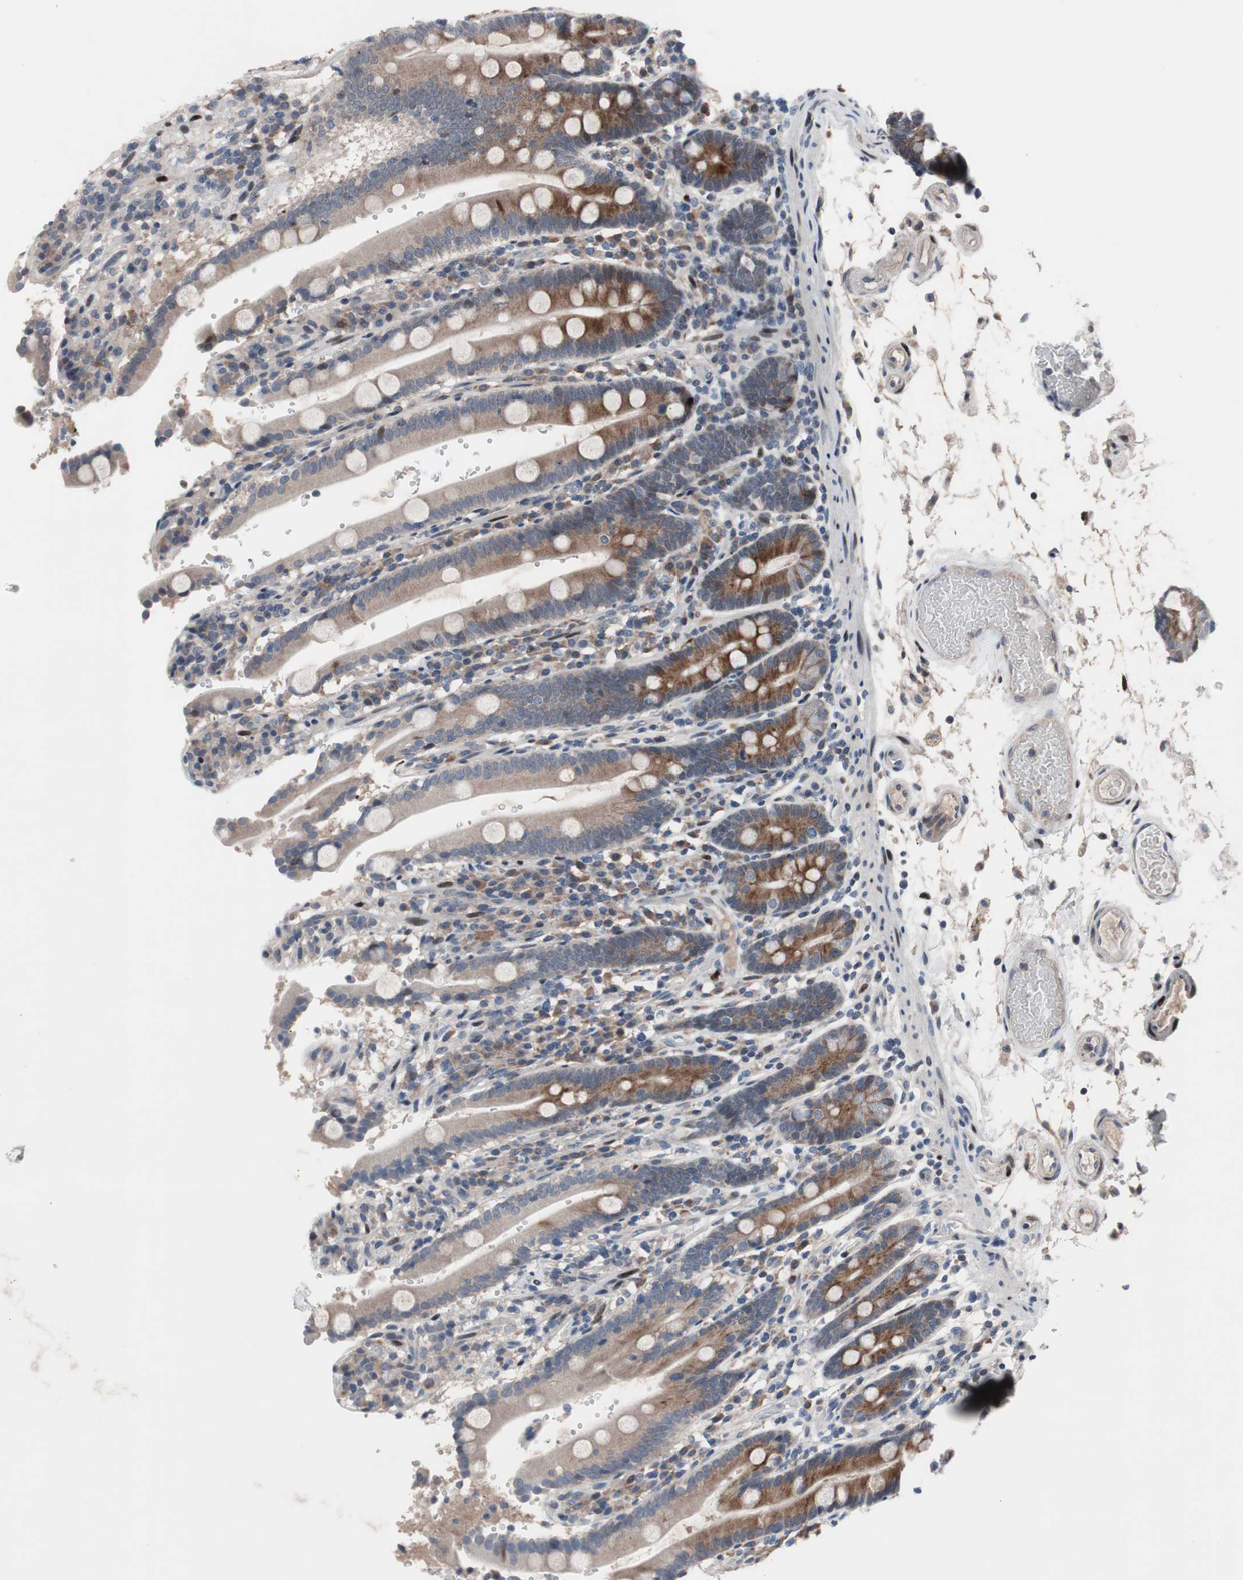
{"staining": {"intensity": "strong", "quantity": ">75%", "location": "cytoplasmic/membranous"}, "tissue": "duodenum", "cell_type": "Glandular cells", "image_type": "normal", "snomed": [{"axis": "morphology", "description": "Normal tissue, NOS"}, {"axis": "topography", "description": "Small intestine, NOS"}], "caption": "Immunohistochemistry histopathology image of normal human duodenum stained for a protein (brown), which reveals high levels of strong cytoplasmic/membranous staining in about >75% of glandular cells.", "gene": "MUTYH", "patient": {"sex": "female", "age": 71}}